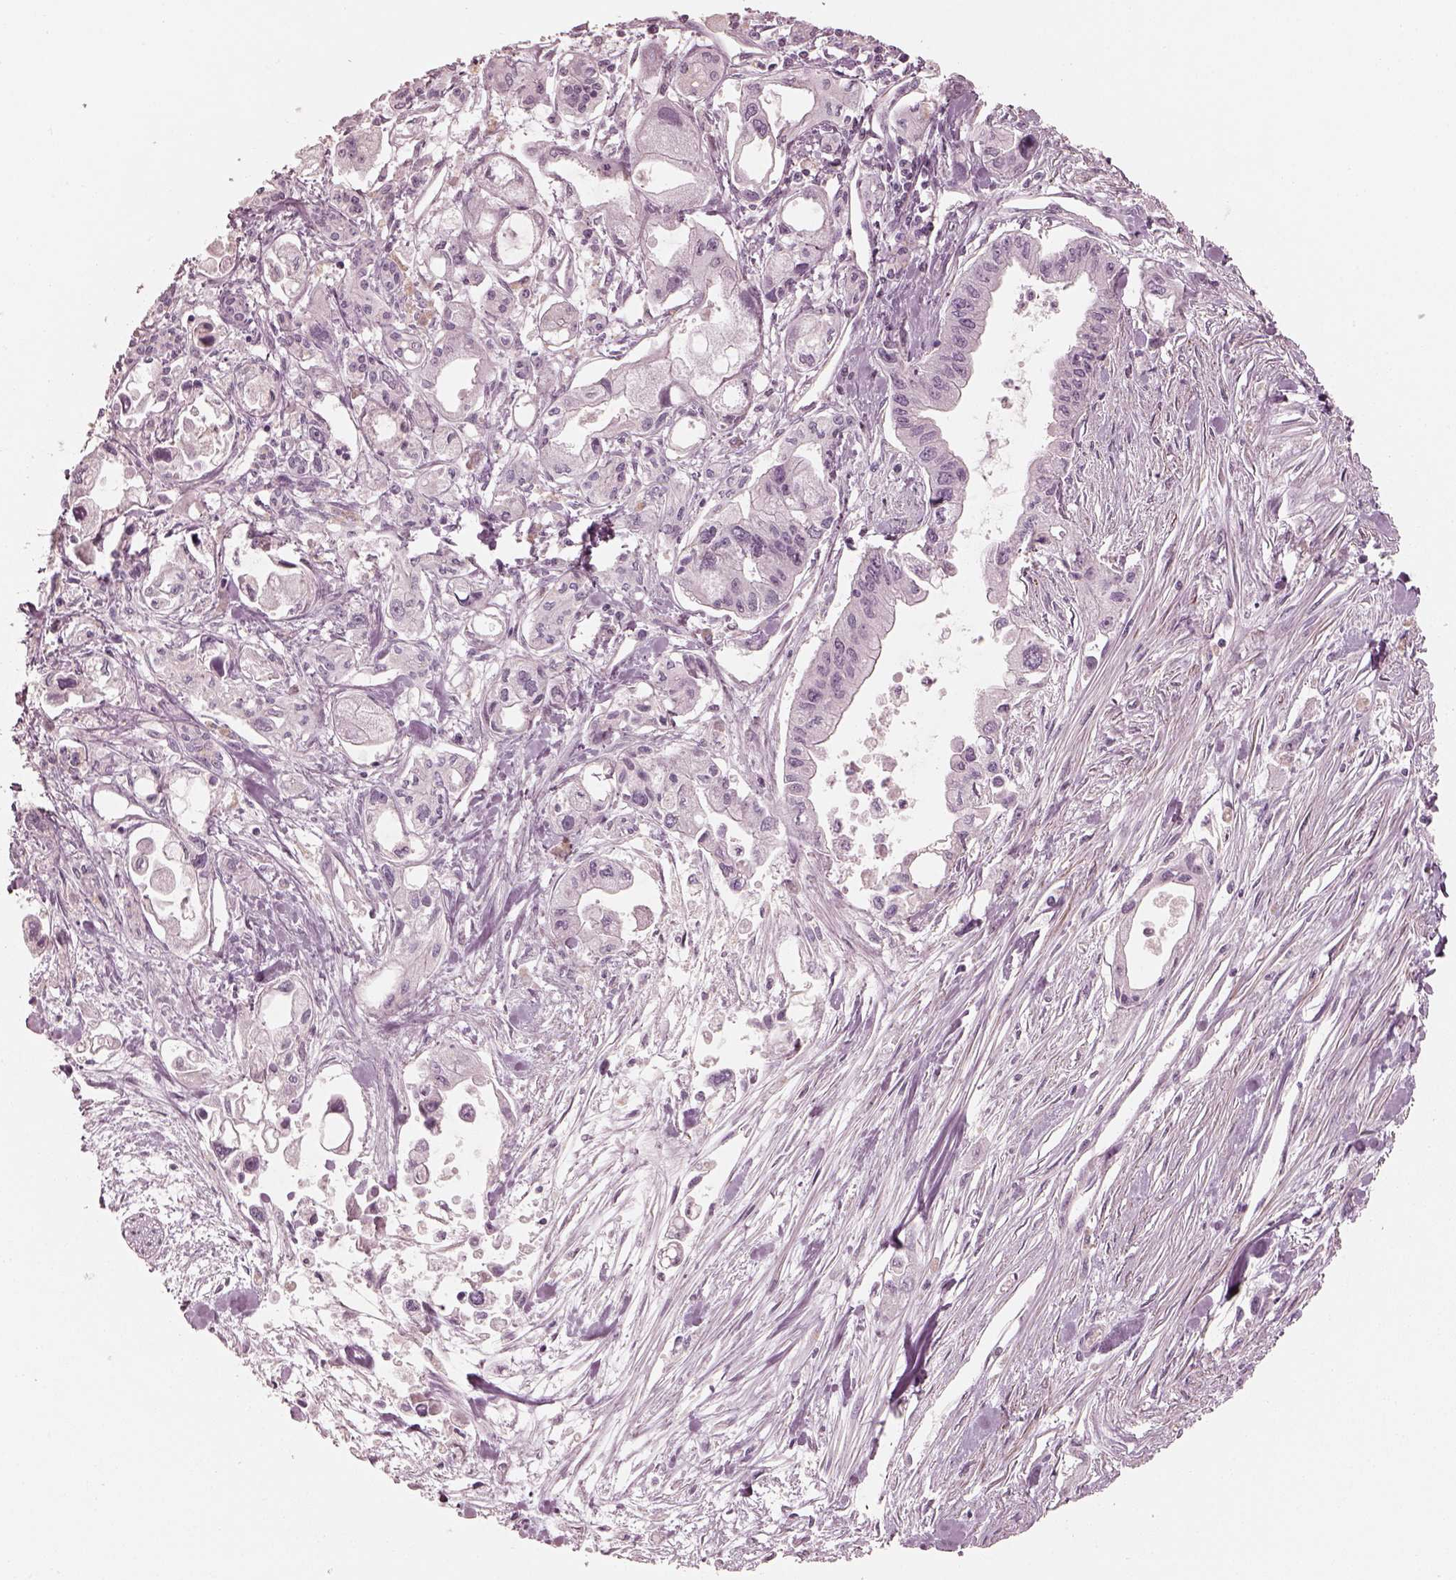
{"staining": {"intensity": "negative", "quantity": "none", "location": "none"}, "tissue": "pancreatic cancer", "cell_type": "Tumor cells", "image_type": "cancer", "snomed": [{"axis": "morphology", "description": "Adenocarcinoma, NOS"}, {"axis": "topography", "description": "Pancreas"}], "caption": "Immunohistochemical staining of pancreatic cancer (adenocarcinoma) displays no significant expression in tumor cells.", "gene": "PRLHR", "patient": {"sex": "female", "age": 61}}